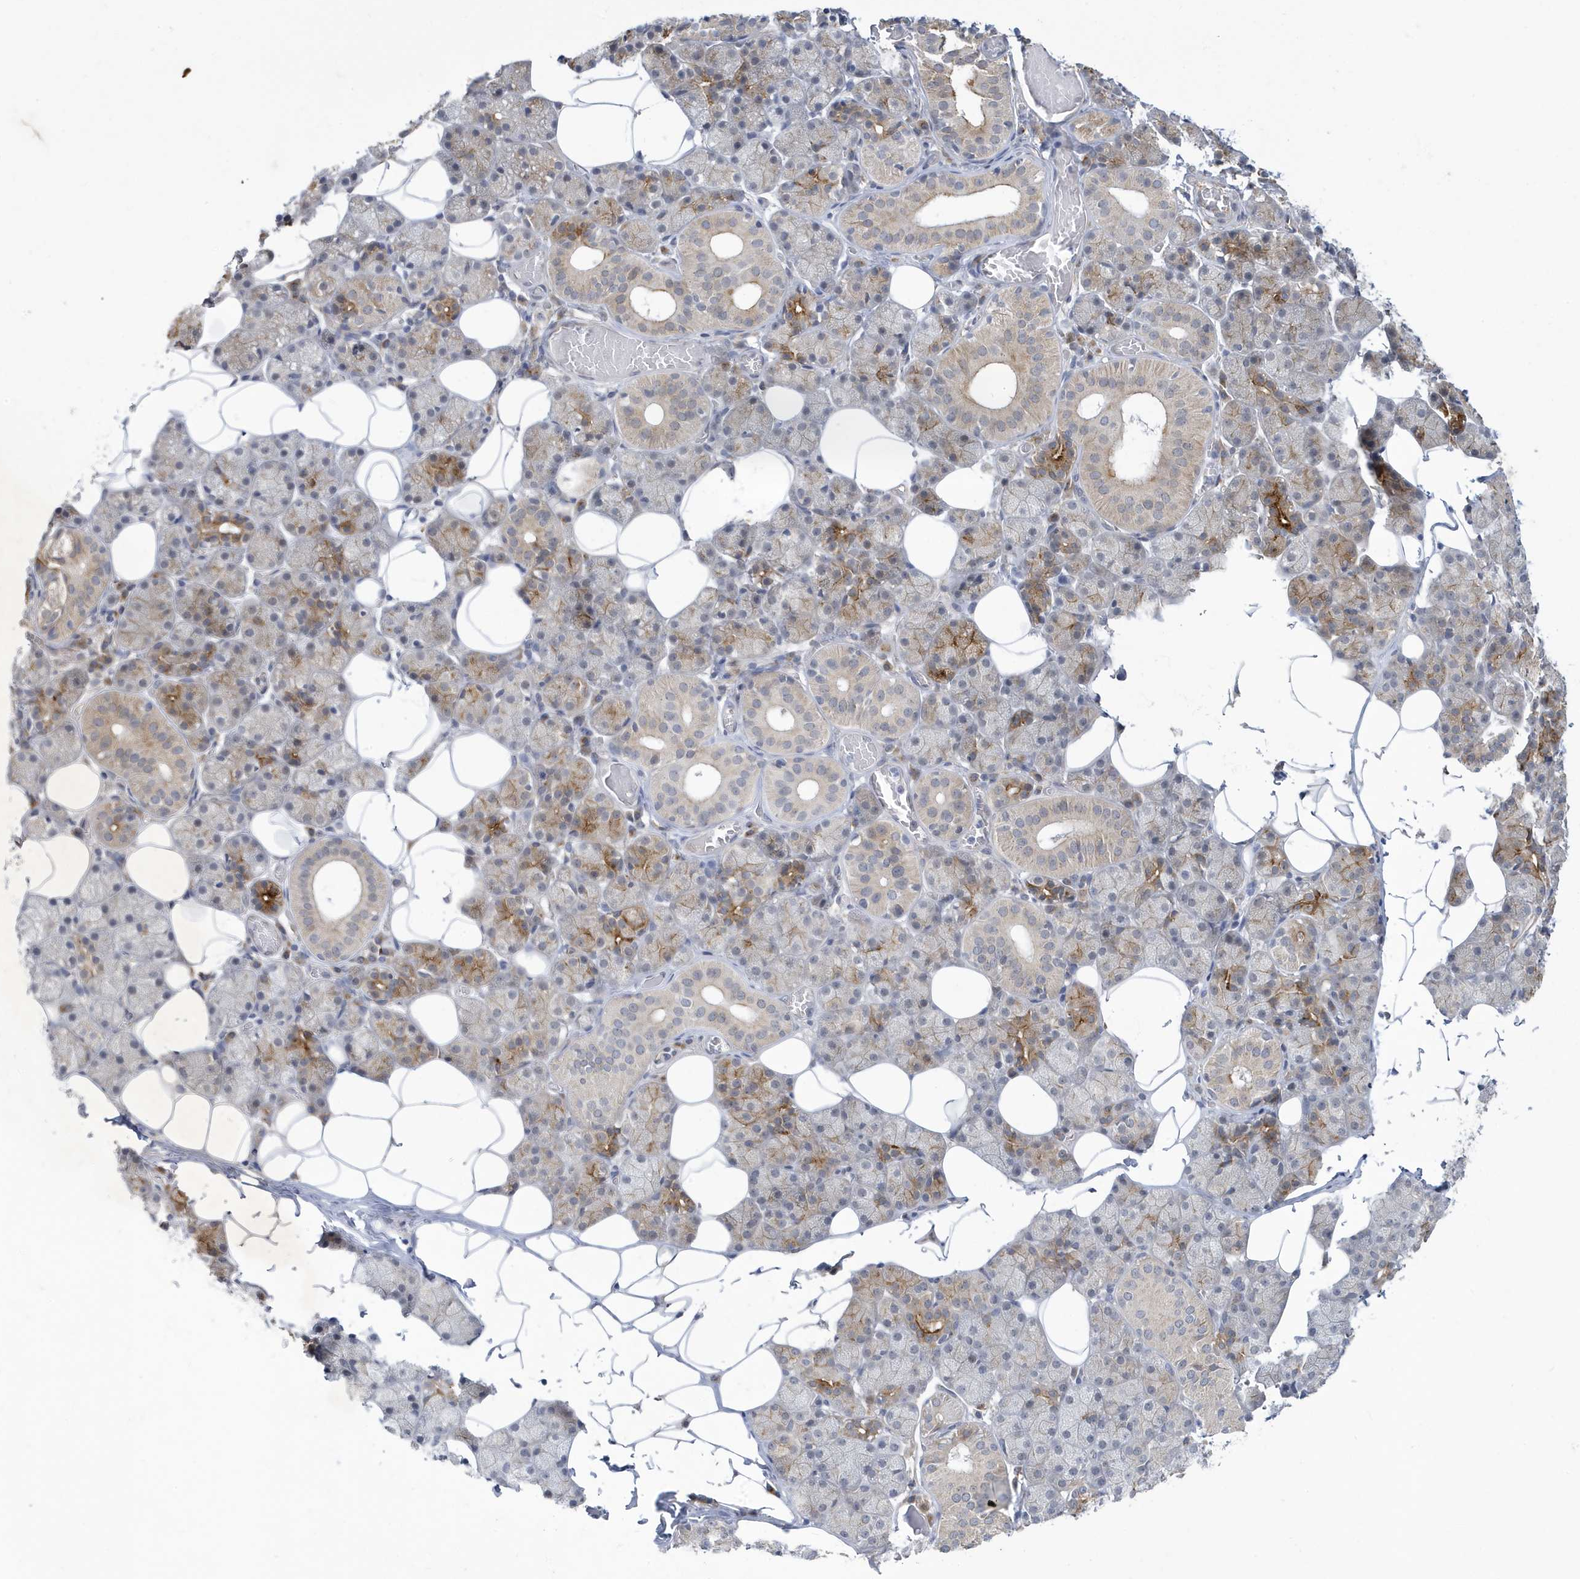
{"staining": {"intensity": "strong", "quantity": "<25%", "location": "cytoplasmic/membranous"}, "tissue": "salivary gland", "cell_type": "Glandular cells", "image_type": "normal", "snomed": [{"axis": "morphology", "description": "Normal tissue, NOS"}, {"axis": "topography", "description": "Salivary gland"}], "caption": "High-magnification brightfield microscopy of benign salivary gland stained with DAB (3,3'-diaminobenzidine) (brown) and counterstained with hematoxylin (blue). glandular cells exhibit strong cytoplasmic/membranous staining is seen in about<25% of cells.", "gene": "ZNF654", "patient": {"sex": "female", "age": 33}}